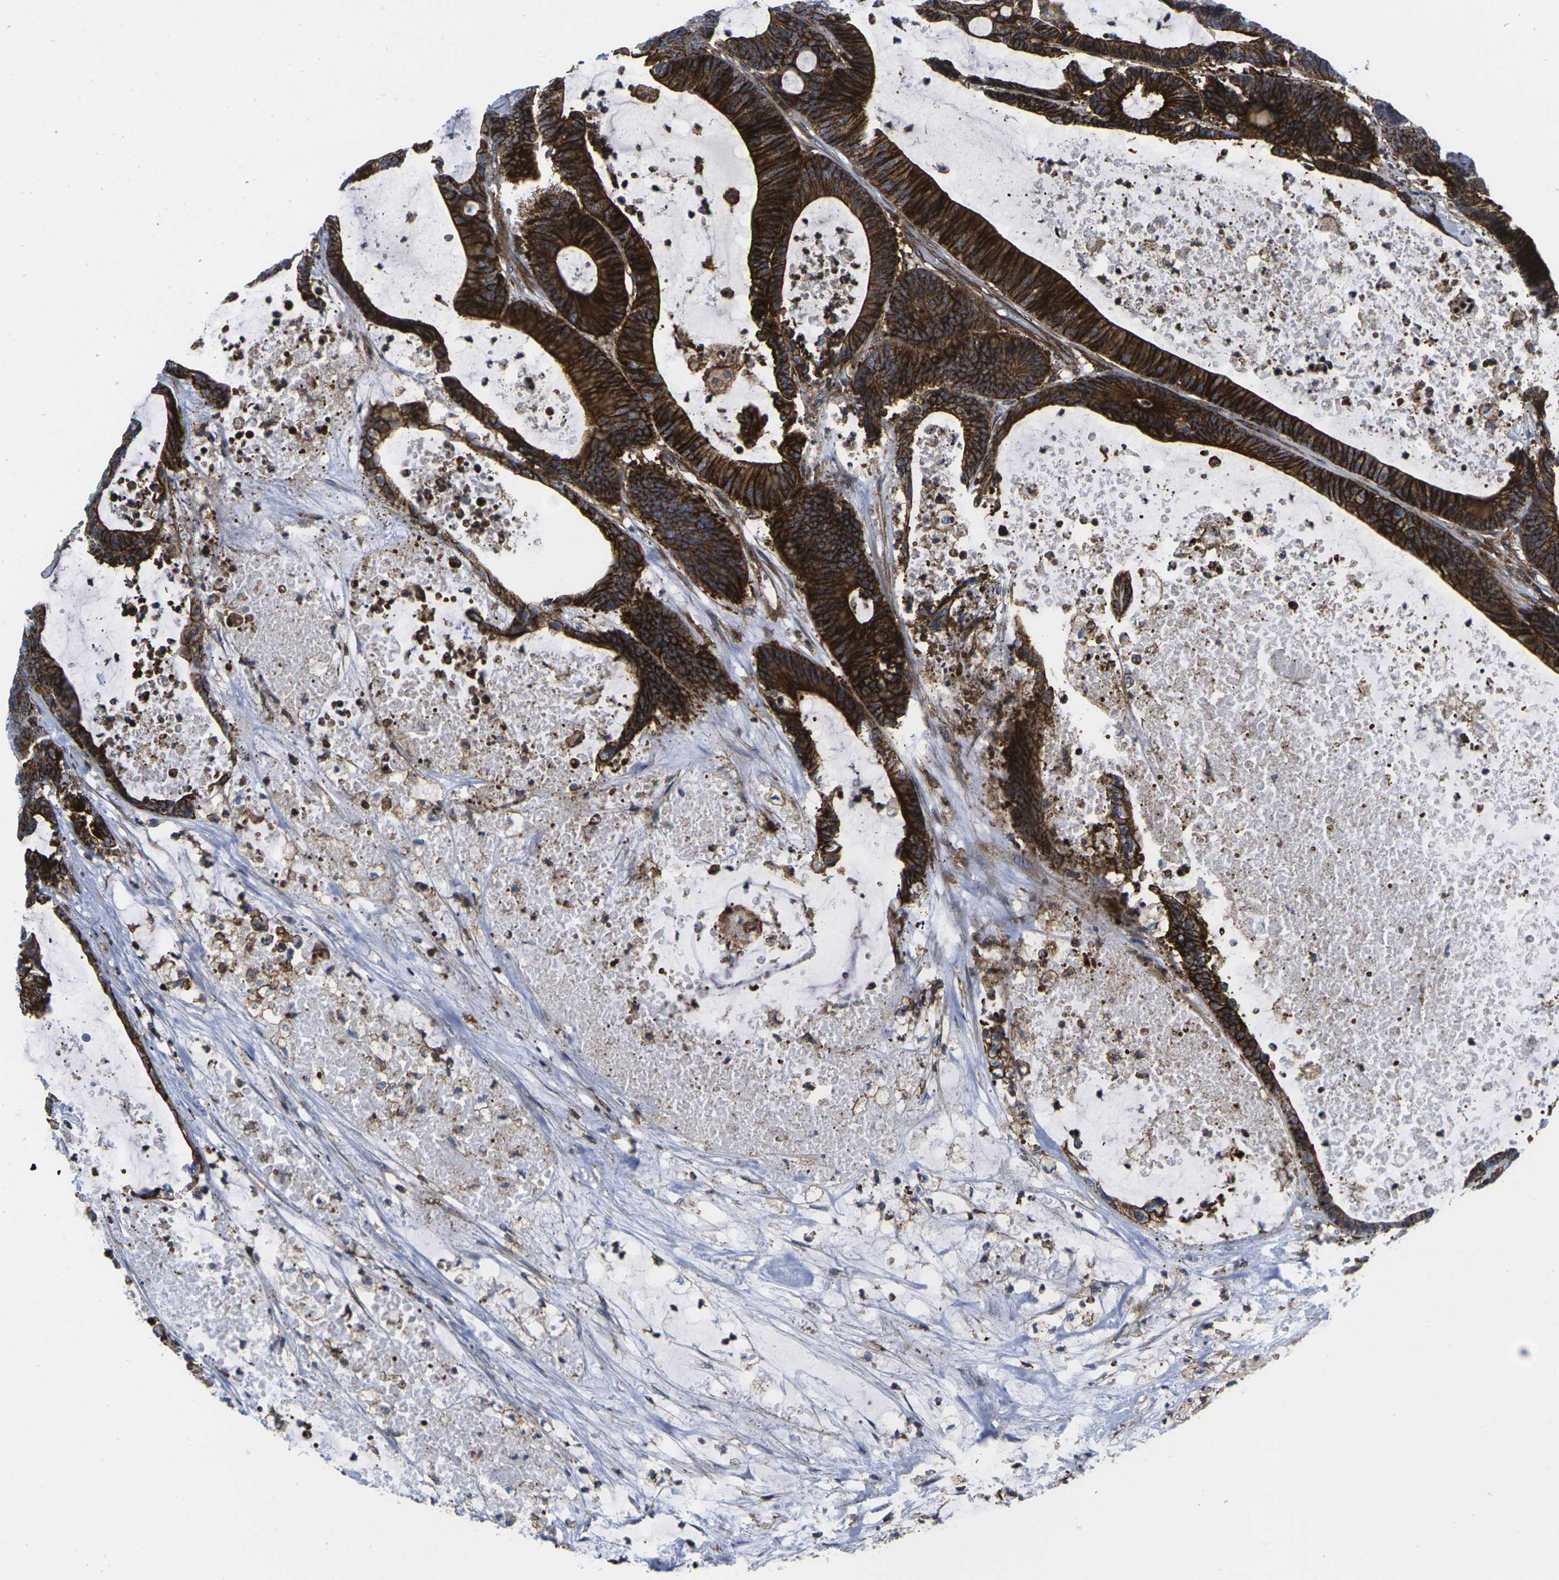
{"staining": {"intensity": "strong", "quantity": ">75%", "location": "cytoplasmic/membranous"}, "tissue": "colorectal cancer", "cell_type": "Tumor cells", "image_type": "cancer", "snomed": [{"axis": "morphology", "description": "Adenocarcinoma, NOS"}, {"axis": "topography", "description": "Colon"}], "caption": "This image reveals immunohistochemistry staining of human adenocarcinoma (colorectal), with high strong cytoplasmic/membranous positivity in about >75% of tumor cells.", "gene": "IQGAP1", "patient": {"sex": "female", "age": 84}}